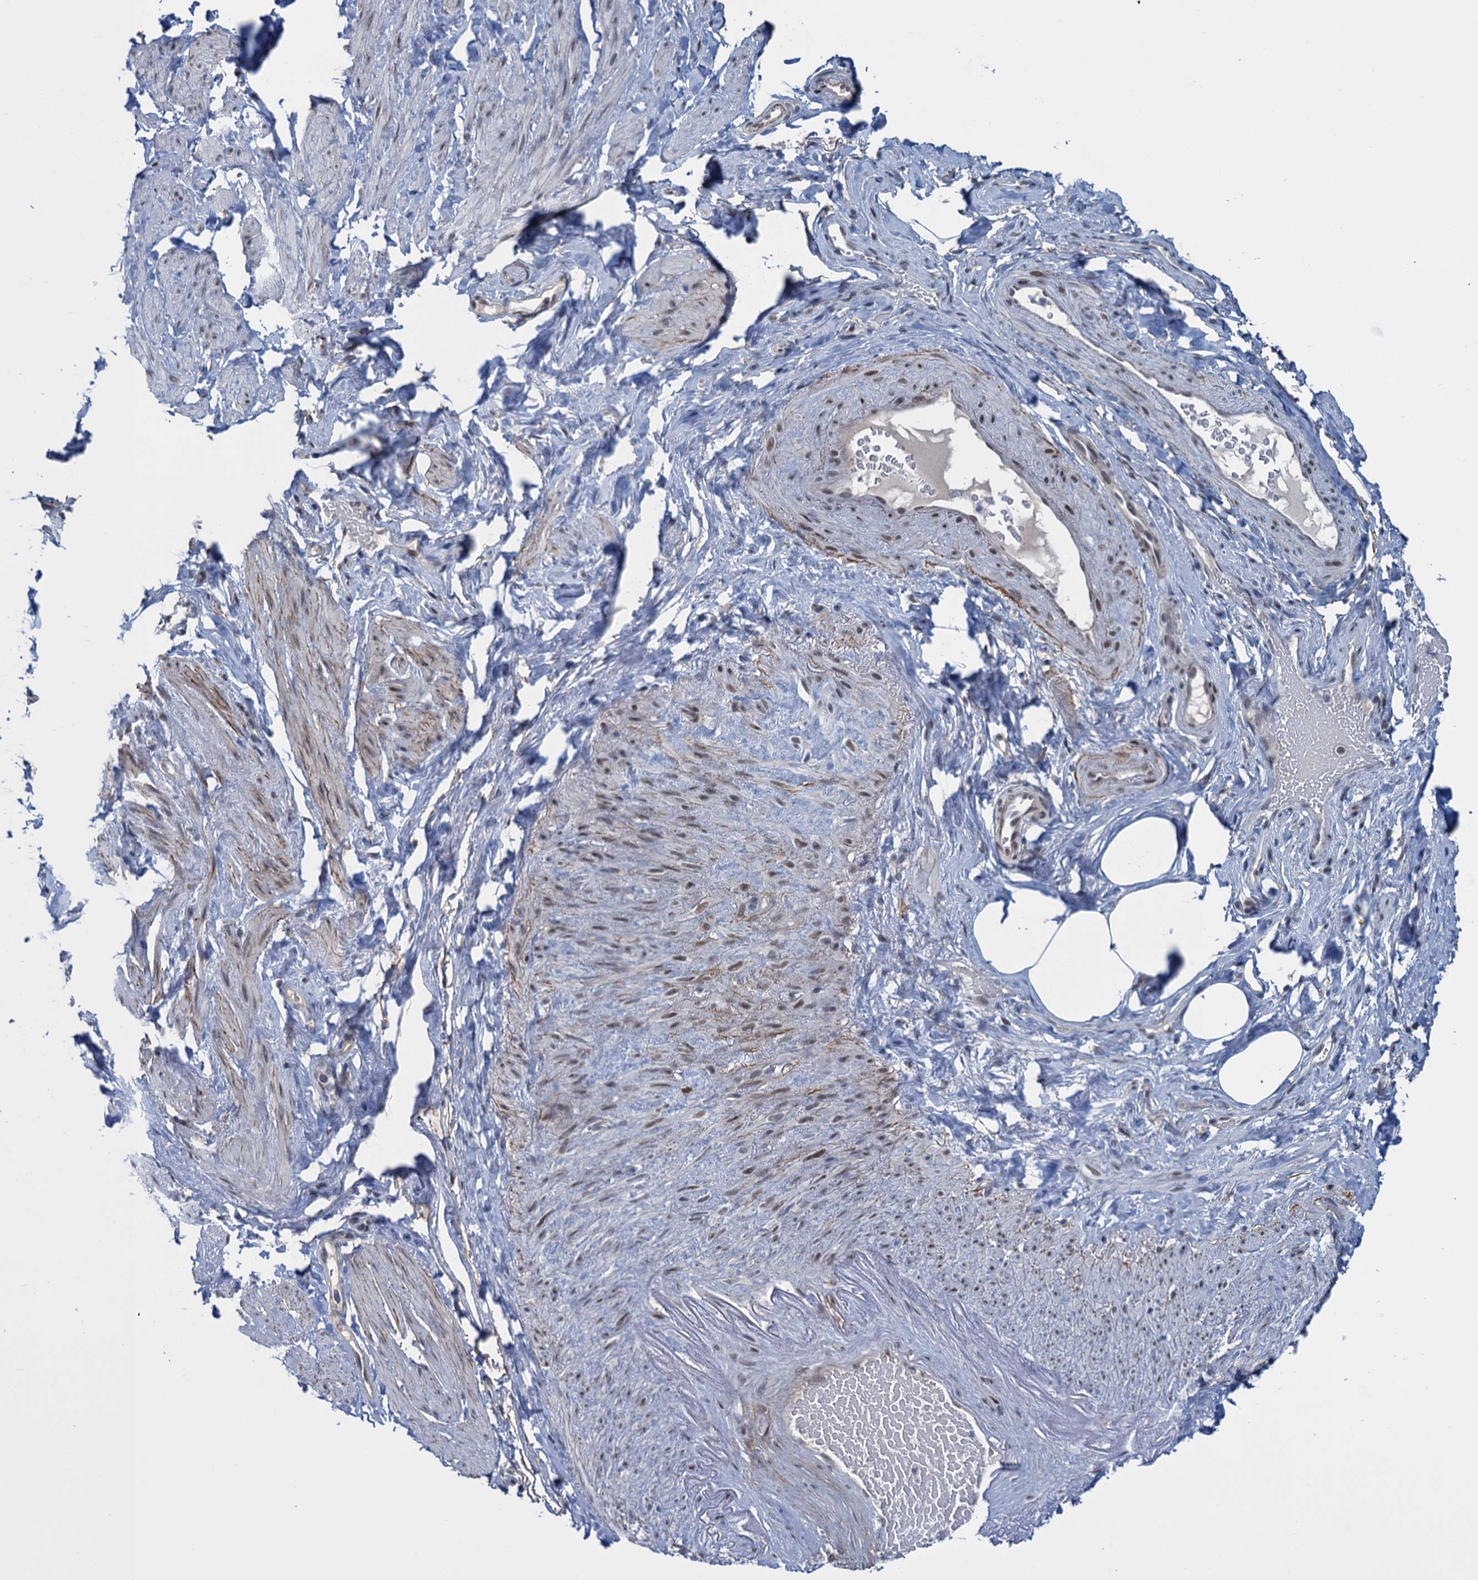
{"staining": {"intensity": "moderate", "quantity": "<25%", "location": "nuclear"}, "tissue": "smooth muscle", "cell_type": "Smooth muscle cells", "image_type": "normal", "snomed": [{"axis": "morphology", "description": "Normal tissue, NOS"}, {"axis": "topography", "description": "Smooth muscle"}, {"axis": "topography", "description": "Peripheral nerve tissue"}], "caption": "A histopathology image showing moderate nuclear staining in approximately <25% of smooth muscle cells in normal smooth muscle, as visualized by brown immunohistochemical staining.", "gene": "SAE1", "patient": {"sex": "male", "age": 69}}